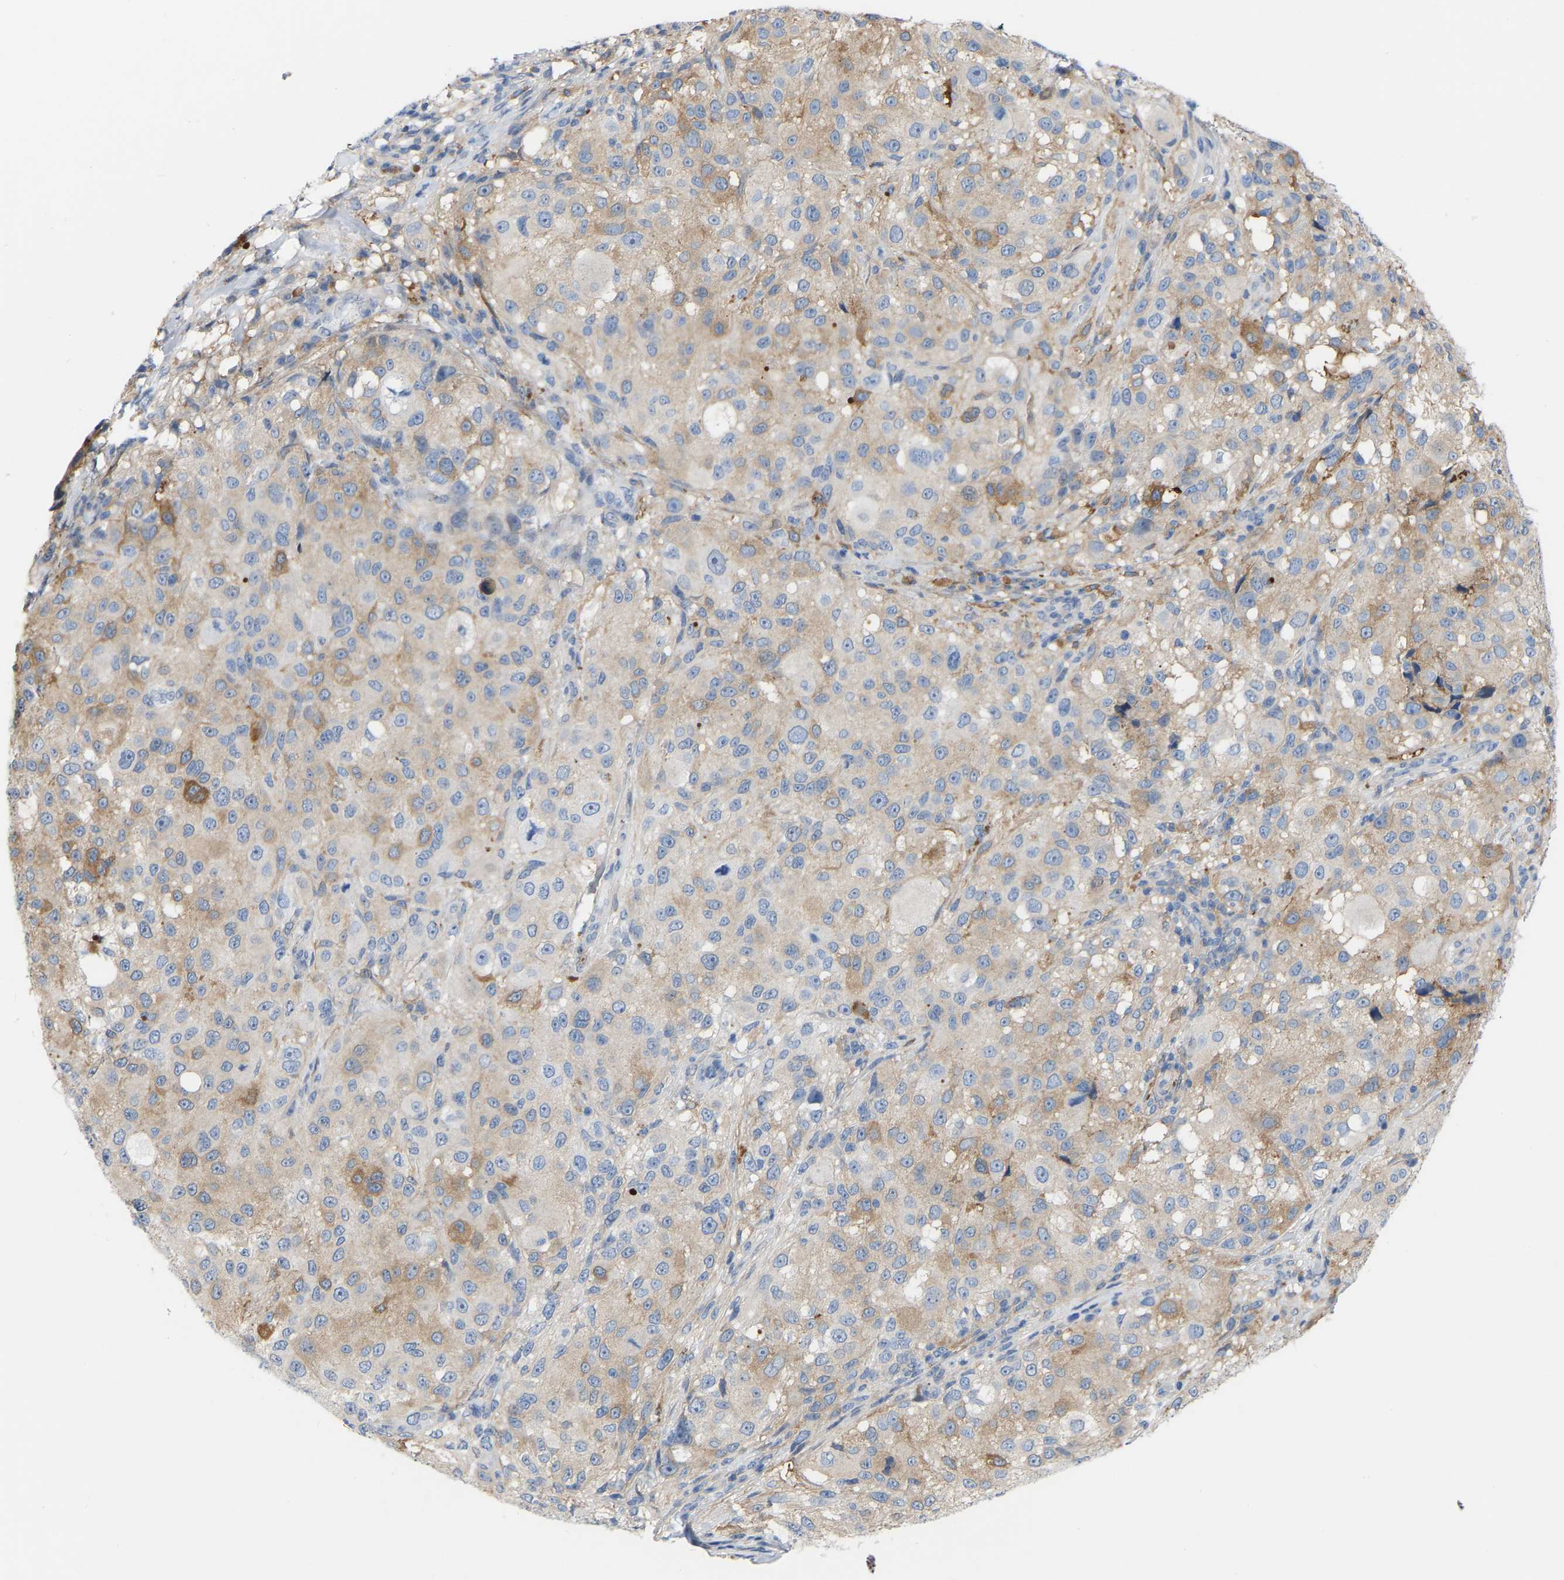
{"staining": {"intensity": "weak", "quantity": ">75%", "location": "cytoplasmic/membranous"}, "tissue": "melanoma", "cell_type": "Tumor cells", "image_type": "cancer", "snomed": [{"axis": "morphology", "description": "Necrosis, NOS"}, {"axis": "morphology", "description": "Malignant melanoma, NOS"}, {"axis": "topography", "description": "Skin"}], "caption": "Melanoma stained with DAB immunohistochemistry (IHC) reveals low levels of weak cytoplasmic/membranous positivity in approximately >75% of tumor cells.", "gene": "ABTB2", "patient": {"sex": "female", "age": 87}}